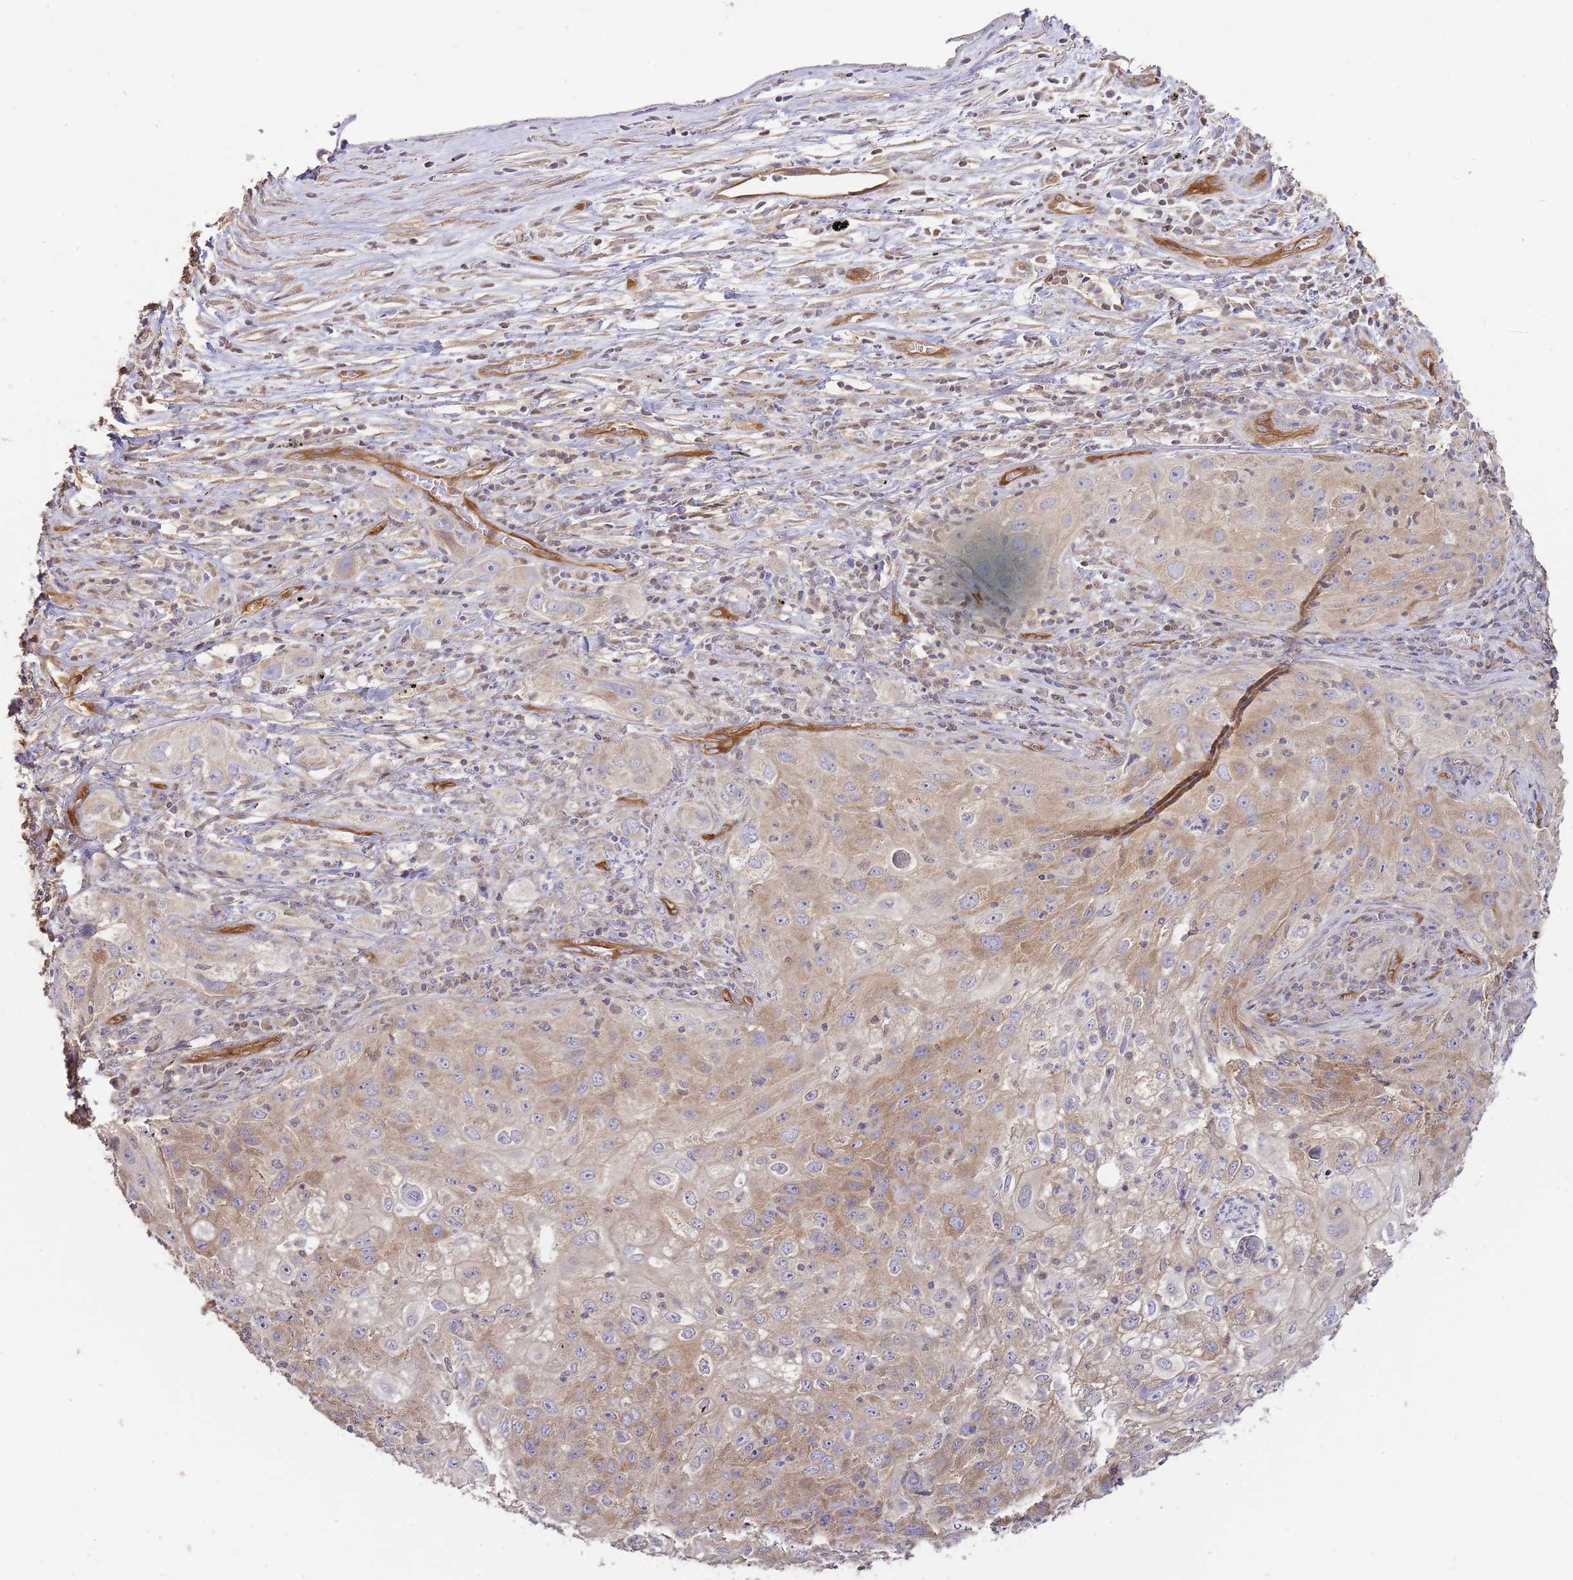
{"staining": {"intensity": "moderate", "quantity": ">75%", "location": "cytoplasmic/membranous"}, "tissue": "lung cancer", "cell_type": "Tumor cells", "image_type": "cancer", "snomed": [{"axis": "morphology", "description": "Squamous cell carcinoma, NOS"}, {"axis": "topography", "description": "Lung"}], "caption": "A high-resolution image shows IHC staining of lung squamous cell carcinoma, which shows moderate cytoplasmic/membranous expression in approximately >75% of tumor cells.", "gene": "DOCK9", "patient": {"sex": "female", "age": 69}}